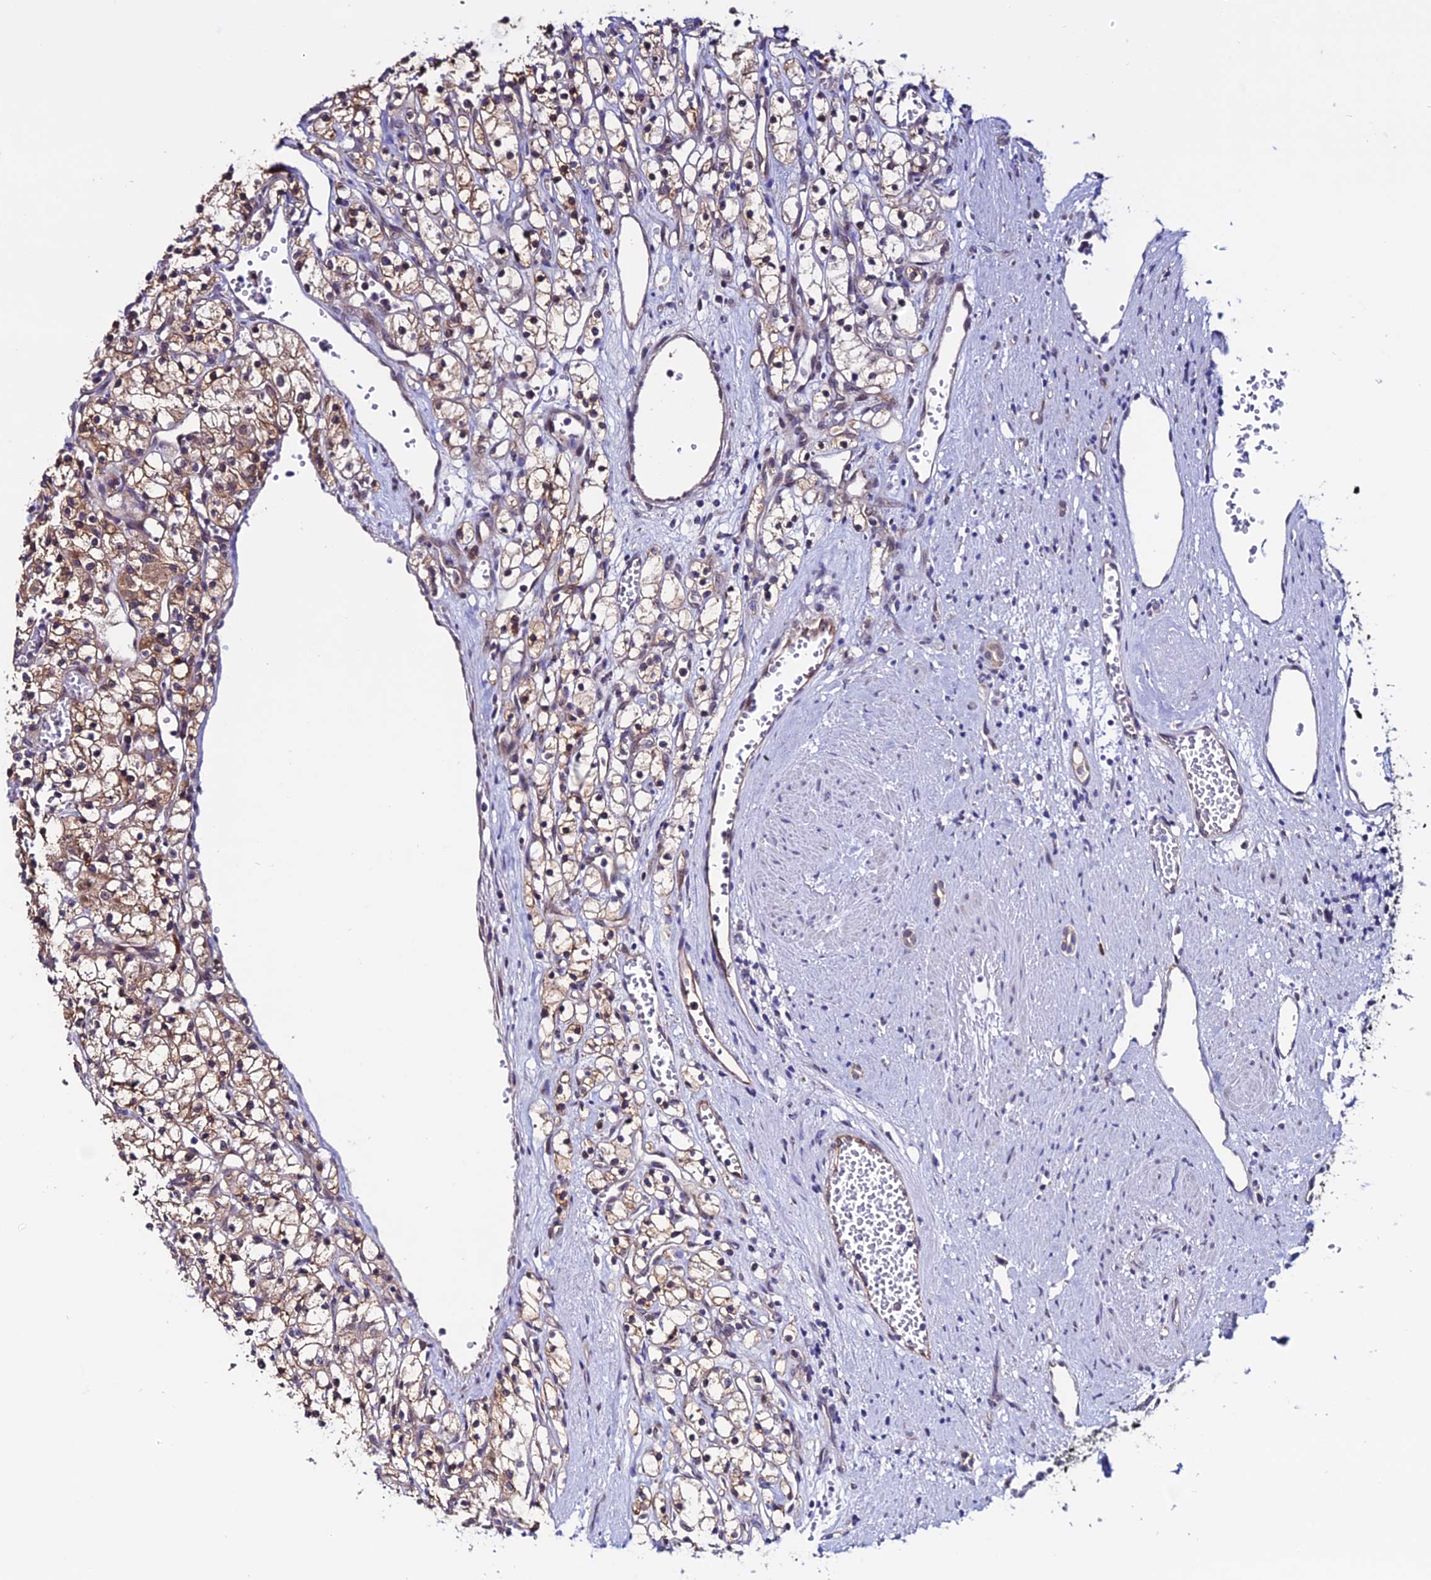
{"staining": {"intensity": "weak", "quantity": ">75%", "location": "cytoplasmic/membranous,nuclear"}, "tissue": "renal cancer", "cell_type": "Tumor cells", "image_type": "cancer", "snomed": [{"axis": "morphology", "description": "Adenocarcinoma, NOS"}, {"axis": "topography", "description": "Kidney"}], "caption": "An image of human adenocarcinoma (renal) stained for a protein displays weak cytoplasmic/membranous and nuclear brown staining in tumor cells.", "gene": "FZD8", "patient": {"sex": "female", "age": 59}}